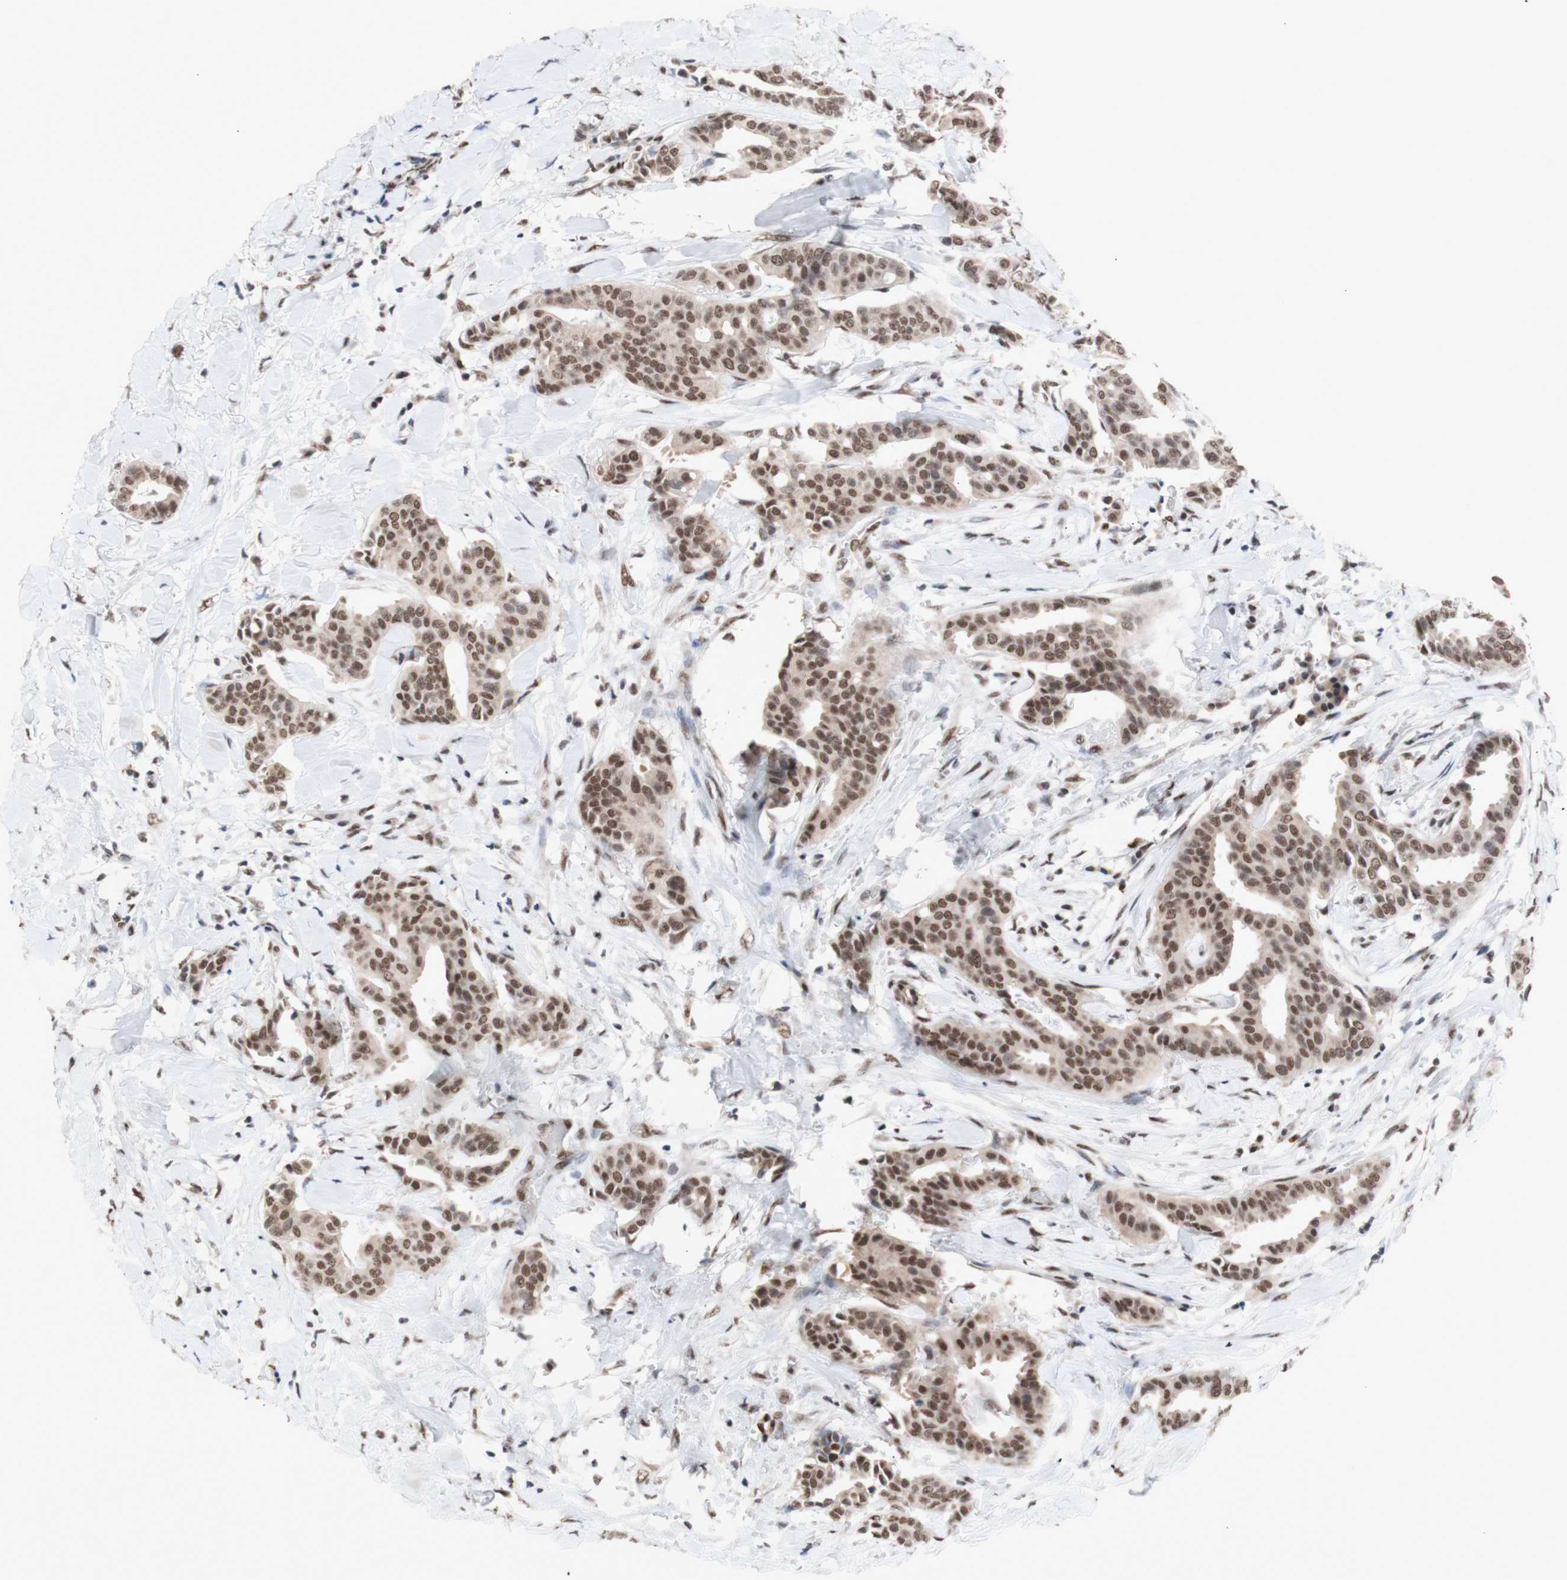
{"staining": {"intensity": "moderate", "quantity": ">75%", "location": "nuclear"}, "tissue": "head and neck cancer", "cell_type": "Tumor cells", "image_type": "cancer", "snomed": [{"axis": "morphology", "description": "Adenocarcinoma, NOS"}, {"axis": "topography", "description": "Salivary gland"}, {"axis": "topography", "description": "Head-Neck"}], "caption": "Protein staining of head and neck adenocarcinoma tissue shows moderate nuclear positivity in about >75% of tumor cells.", "gene": "SFPQ", "patient": {"sex": "female", "age": 59}}